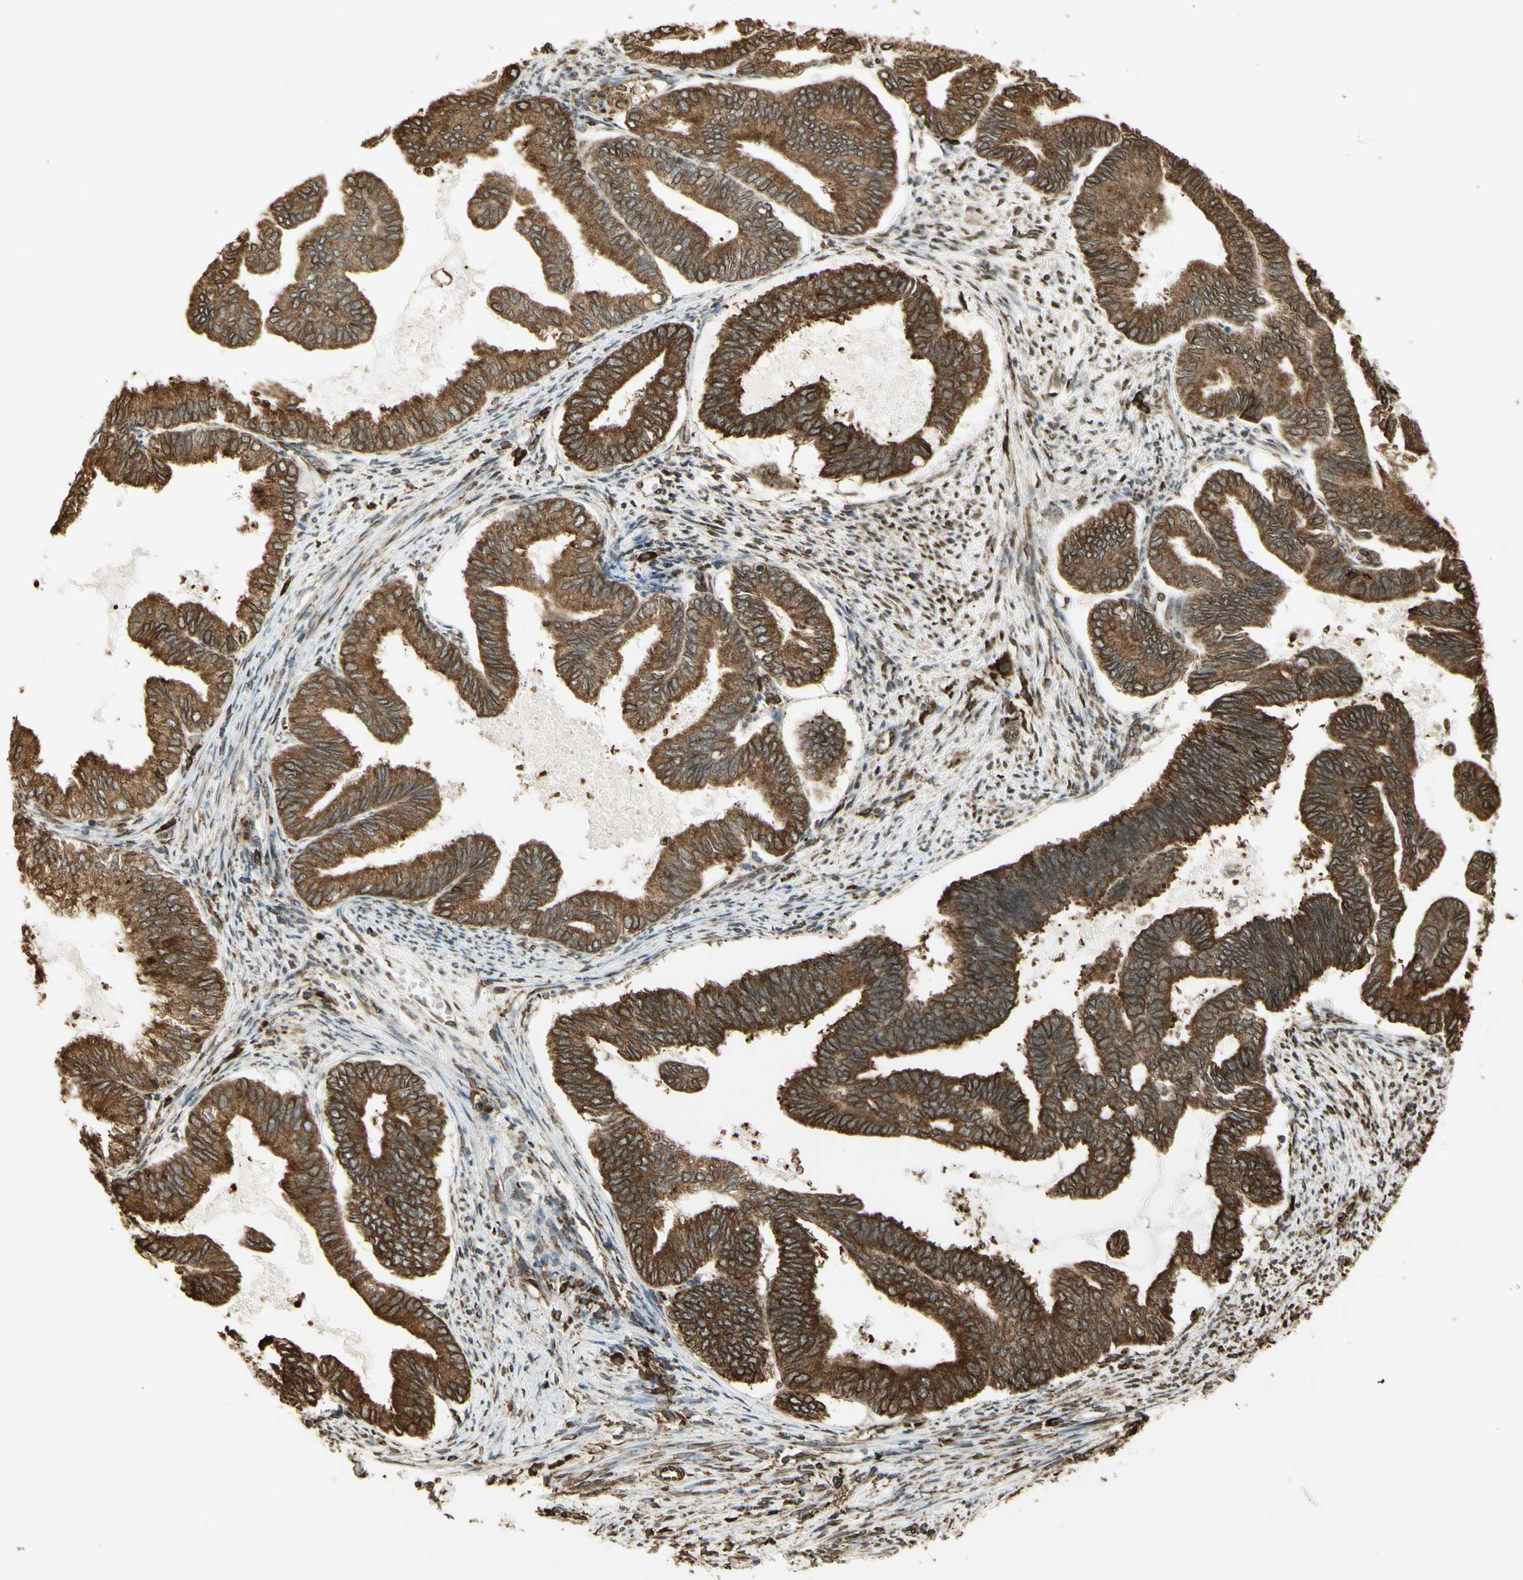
{"staining": {"intensity": "moderate", "quantity": ">75%", "location": "cytoplasmic/membranous"}, "tissue": "endometrial cancer", "cell_type": "Tumor cells", "image_type": "cancer", "snomed": [{"axis": "morphology", "description": "Adenocarcinoma, NOS"}, {"axis": "topography", "description": "Endometrium"}], "caption": "Immunohistochemical staining of adenocarcinoma (endometrial) displays medium levels of moderate cytoplasmic/membranous protein expression in about >75% of tumor cells.", "gene": "CANX", "patient": {"sex": "female", "age": 86}}